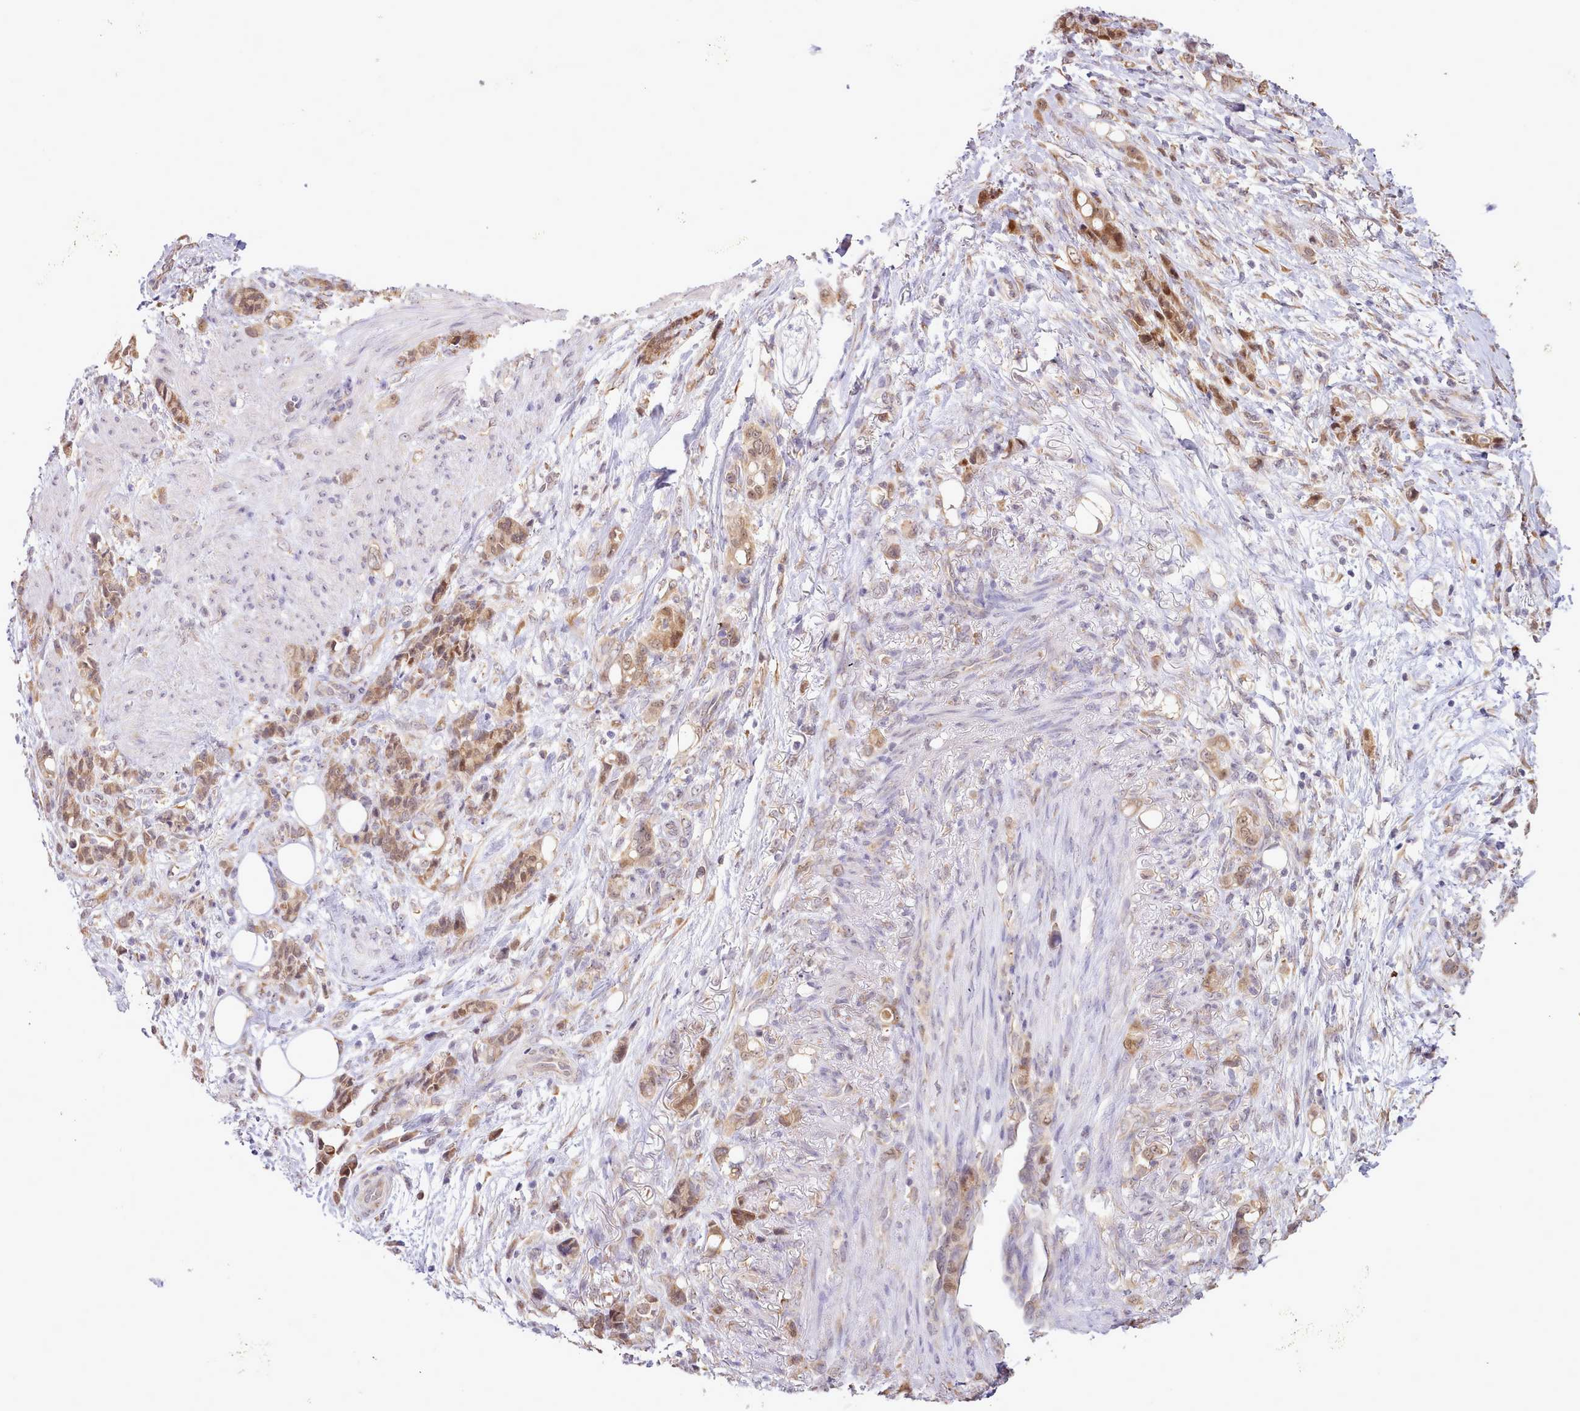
{"staining": {"intensity": "moderate", "quantity": ">75%", "location": "cytoplasmic/membranous,nuclear"}, "tissue": "stomach cancer", "cell_type": "Tumor cells", "image_type": "cancer", "snomed": [{"axis": "morphology", "description": "Normal tissue, NOS"}, {"axis": "morphology", "description": "Adenocarcinoma, NOS"}, {"axis": "topography", "description": "Stomach"}], "caption": "Stomach cancer stained for a protein (brown) displays moderate cytoplasmic/membranous and nuclear positive expression in about >75% of tumor cells.", "gene": "SEC61B", "patient": {"sex": "female", "age": 79}}